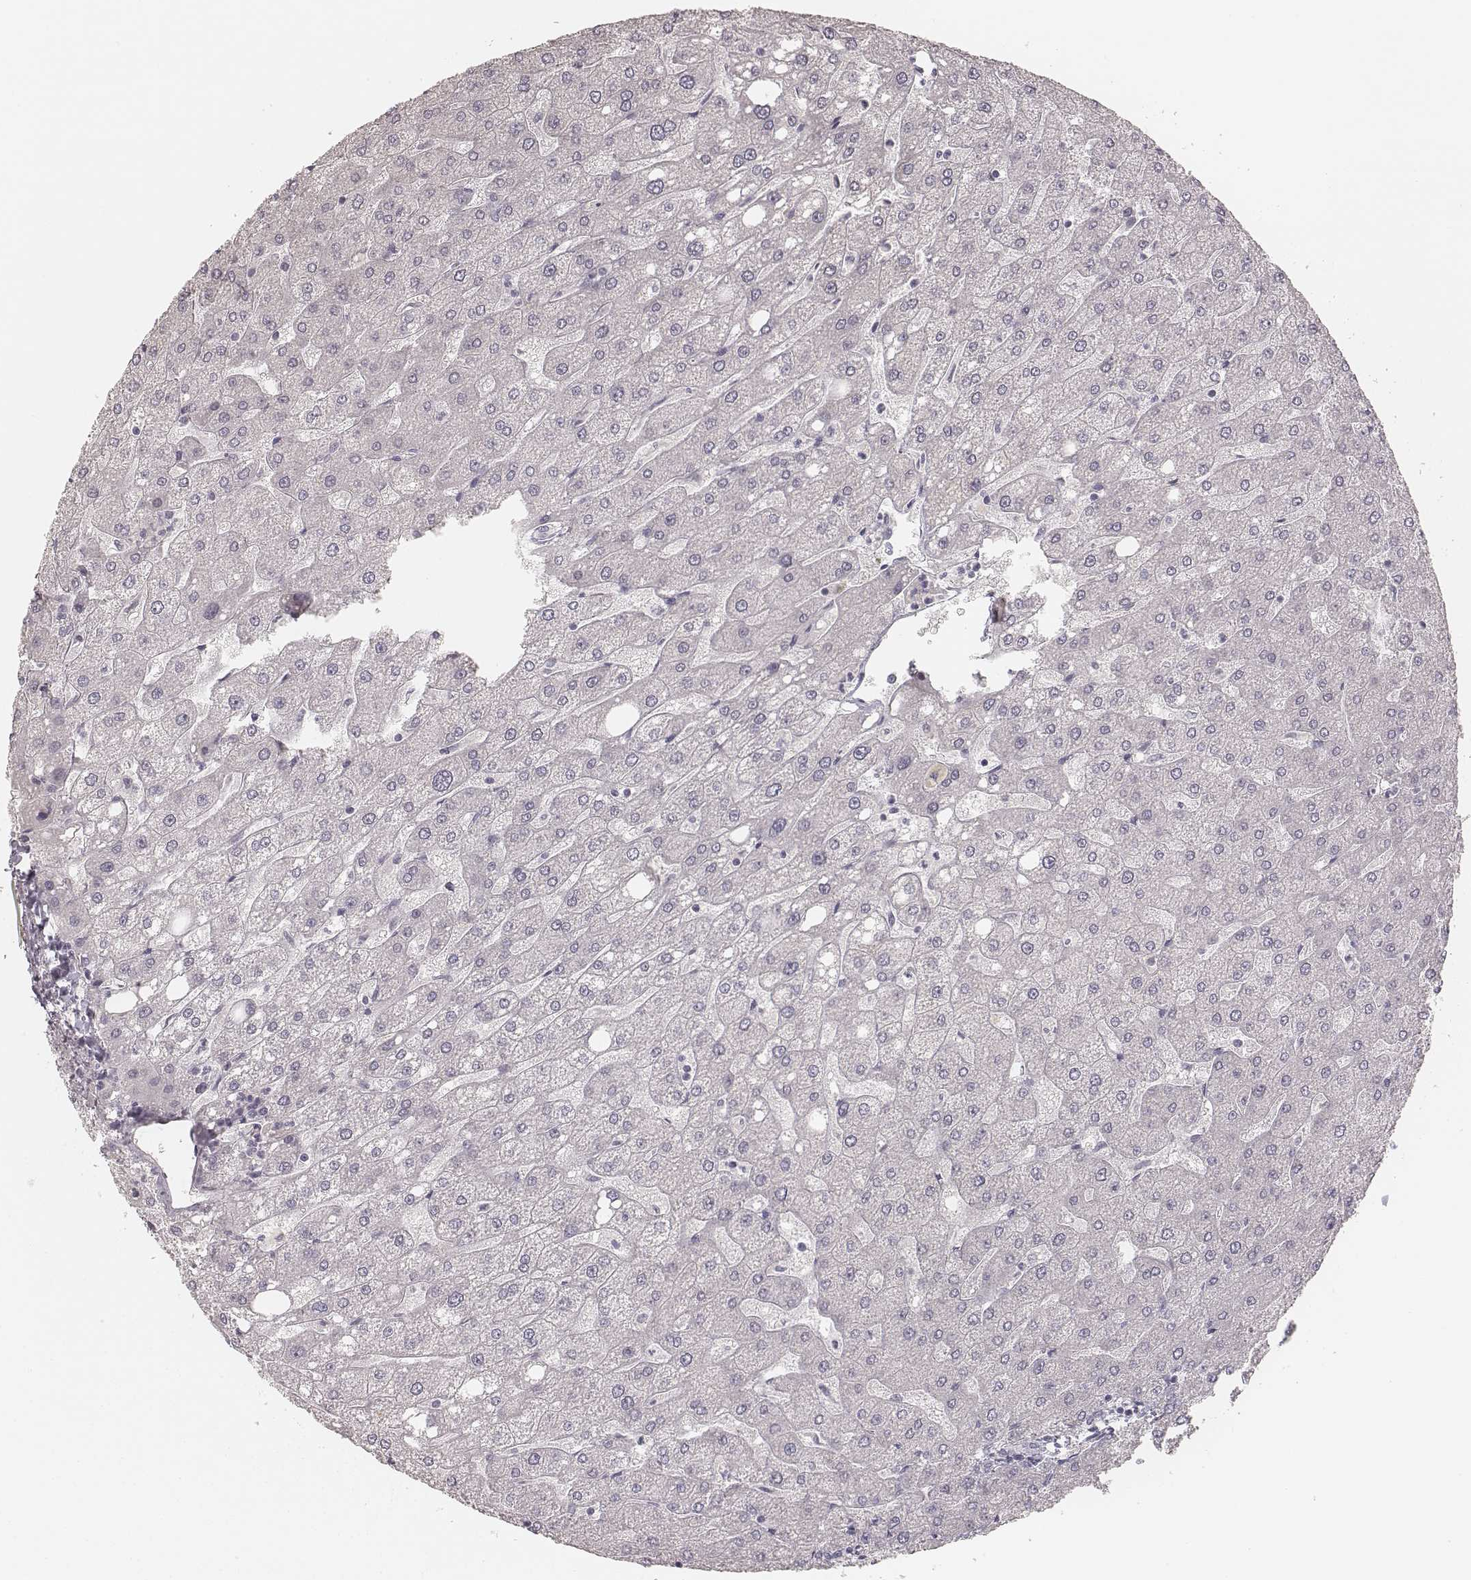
{"staining": {"intensity": "negative", "quantity": "none", "location": "none"}, "tissue": "liver", "cell_type": "Cholangiocytes", "image_type": "normal", "snomed": [{"axis": "morphology", "description": "Normal tissue, NOS"}, {"axis": "topography", "description": "Liver"}], "caption": "A micrograph of liver stained for a protein displays no brown staining in cholangiocytes.", "gene": "KRT31", "patient": {"sex": "male", "age": 67}}